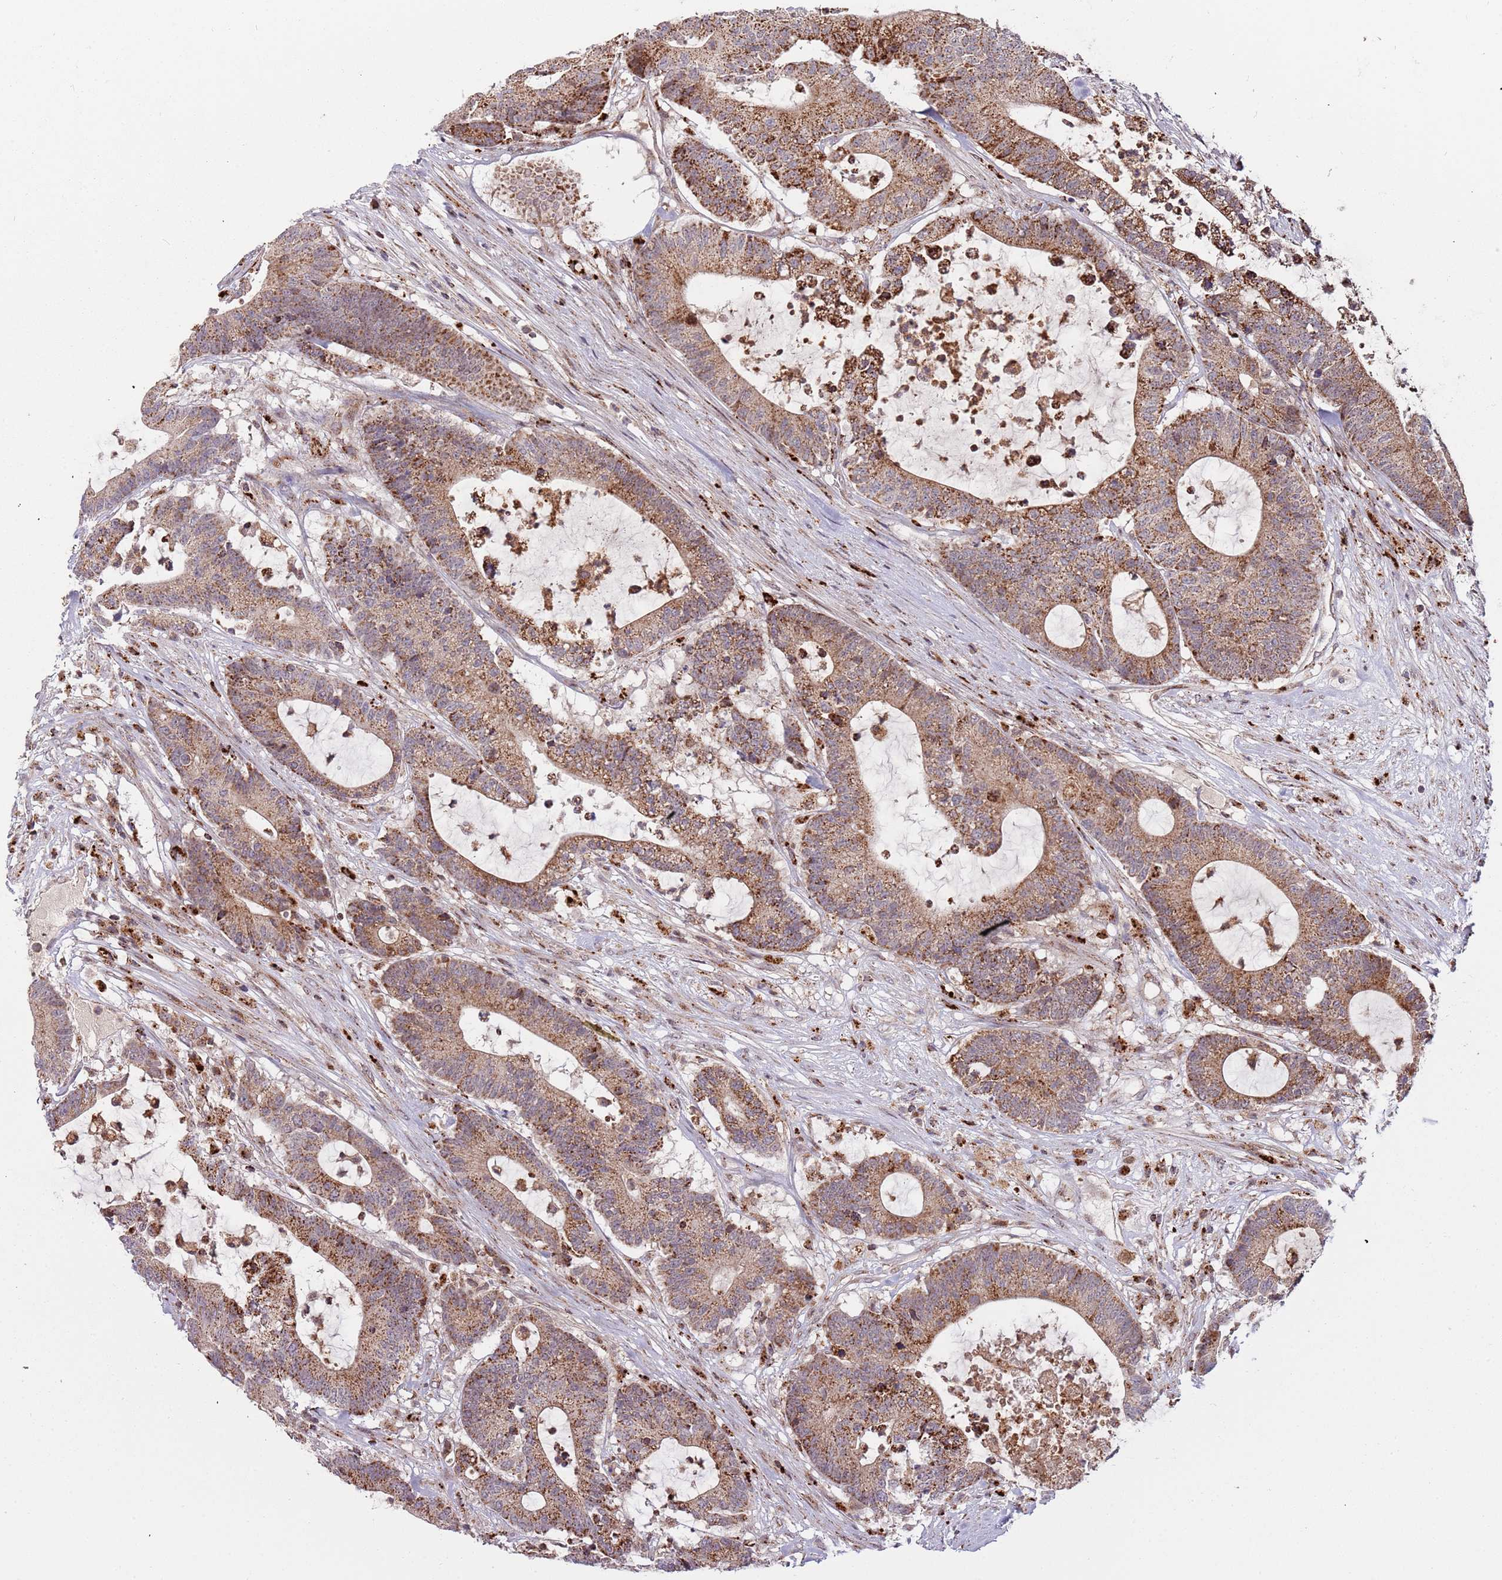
{"staining": {"intensity": "moderate", "quantity": ">75%", "location": "cytoplasmic/membranous"}, "tissue": "colorectal cancer", "cell_type": "Tumor cells", "image_type": "cancer", "snomed": [{"axis": "morphology", "description": "Adenocarcinoma, NOS"}, {"axis": "topography", "description": "Colon"}], "caption": "Colorectal adenocarcinoma tissue demonstrates moderate cytoplasmic/membranous expression in approximately >75% of tumor cells The staining is performed using DAB (3,3'-diaminobenzidine) brown chromogen to label protein expression. The nuclei are counter-stained blue using hematoxylin.", "gene": "ULK3", "patient": {"sex": "female", "age": 84}}